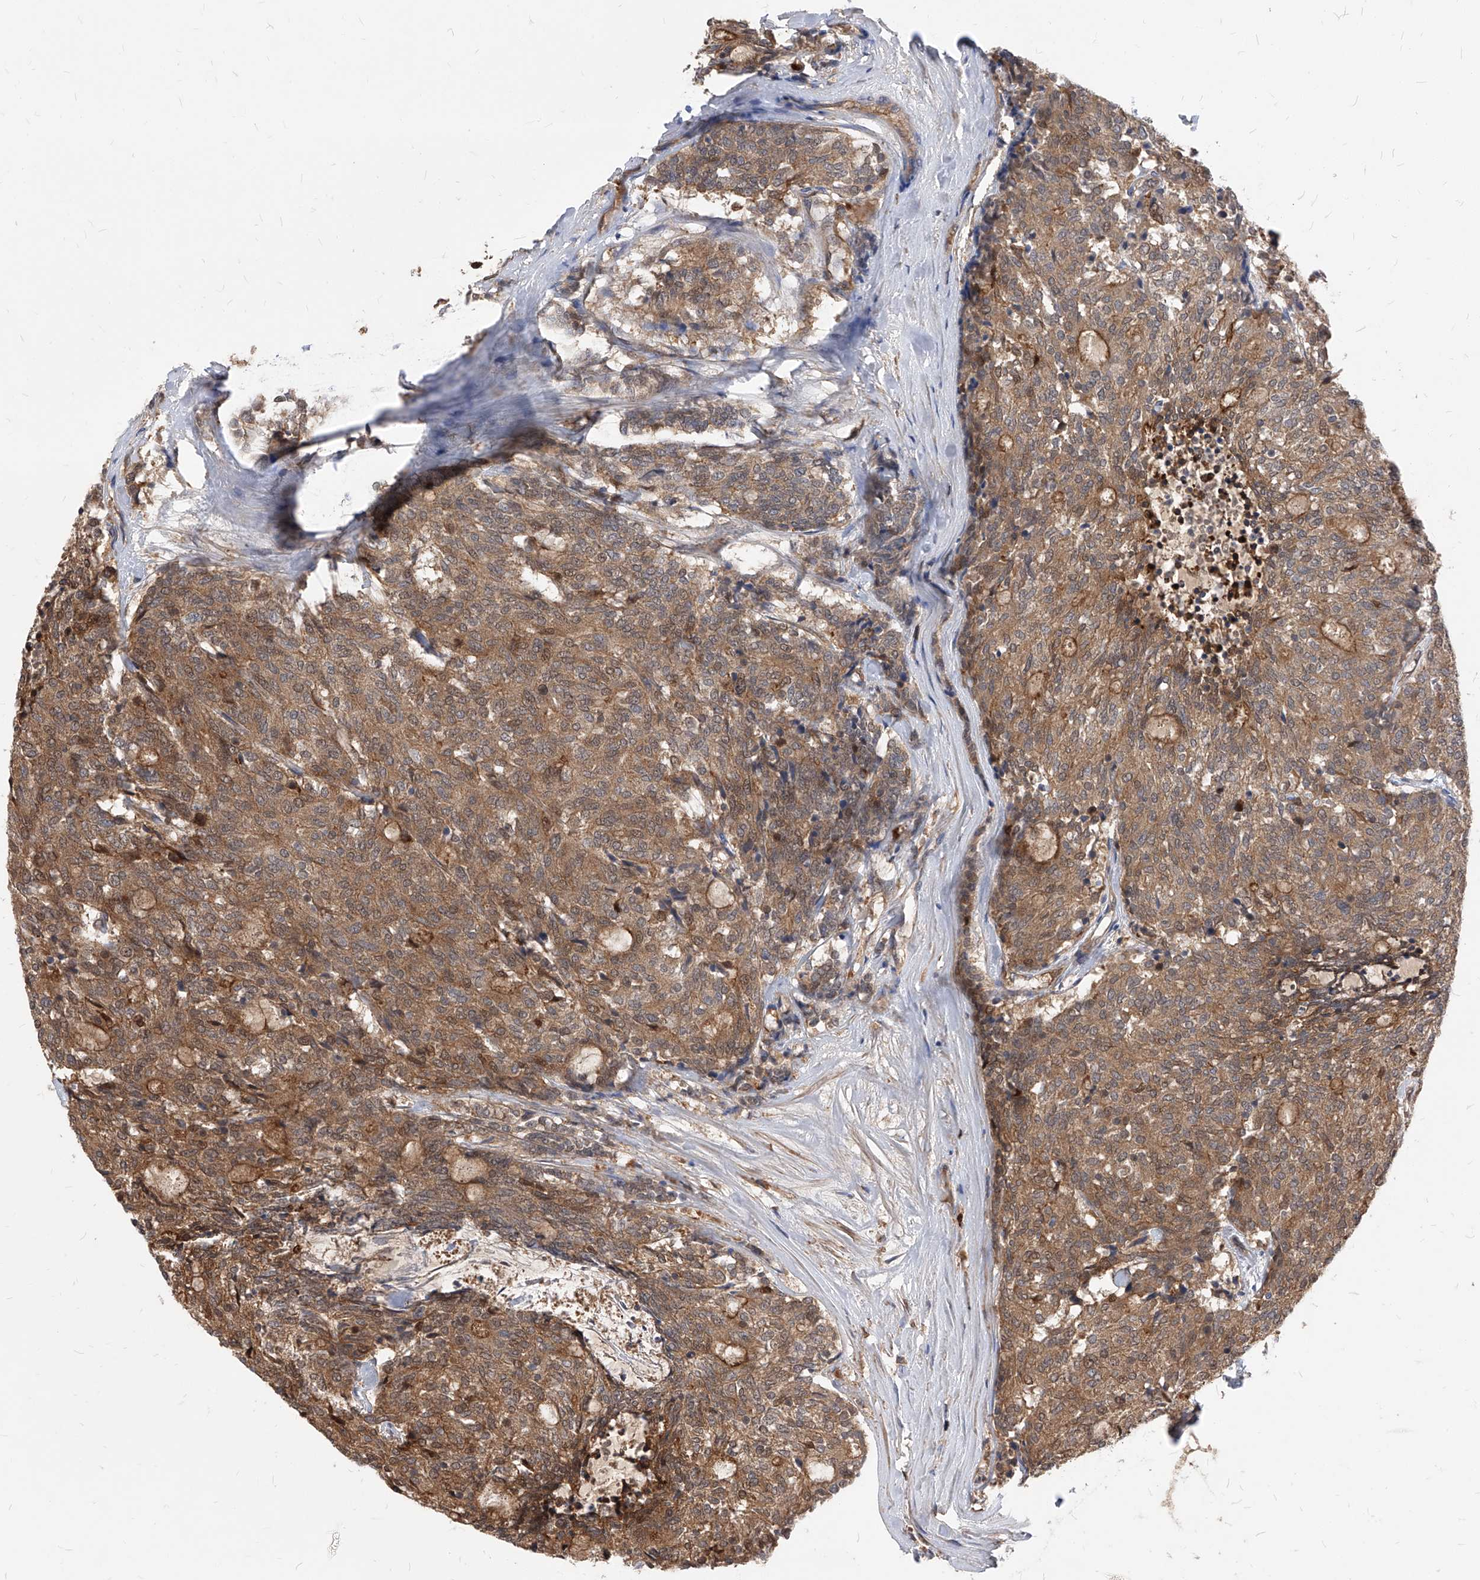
{"staining": {"intensity": "moderate", "quantity": ">75%", "location": "cytoplasmic/membranous"}, "tissue": "carcinoid", "cell_type": "Tumor cells", "image_type": "cancer", "snomed": [{"axis": "morphology", "description": "Carcinoid, malignant, NOS"}, {"axis": "topography", "description": "Pancreas"}], "caption": "Moderate cytoplasmic/membranous protein expression is appreciated in about >75% of tumor cells in malignant carcinoid.", "gene": "ABRACL", "patient": {"sex": "female", "age": 54}}